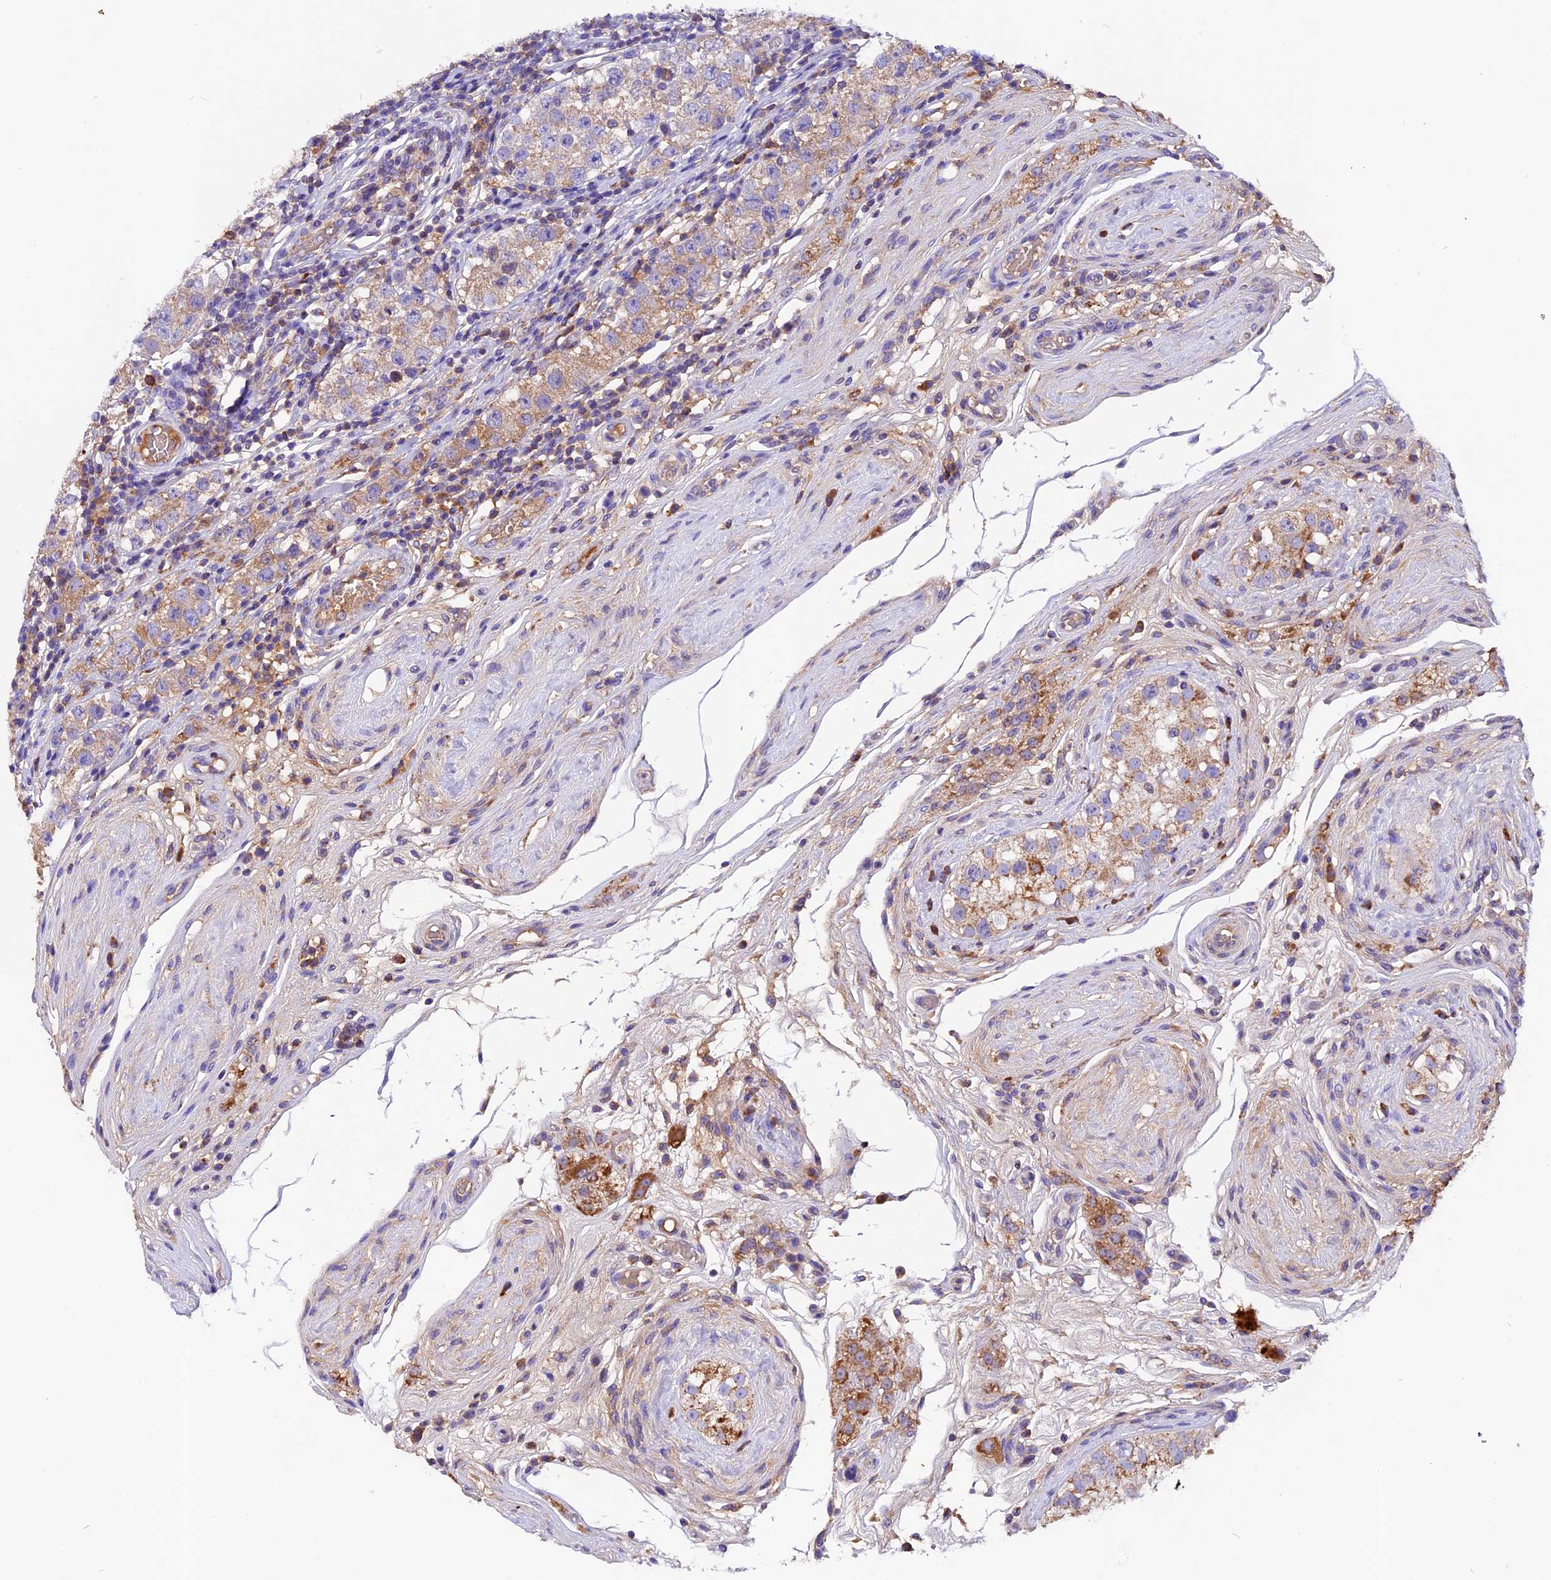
{"staining": {"intensity": "moderate", "quantity": "25%-75%", "location": "cytoplasmic/membranous"}, "tissue": "testis cancer", "cell_type": "Tumor cells", "image_type": "cancer", "snomed": [{"axis": "morphology", "description": "Seminoma, NOS"}, {"axis": "topography", "description": "Testis"}], "caption": "Immunohistochemical staining of testis cancer (seminoma) exhibits medium levels of moderate cytoplasmic/membranous expression in approximately 25%-75% of tumor cells.", "gene": "SIX5", "patient": {"sex": "male", "age": 34}}